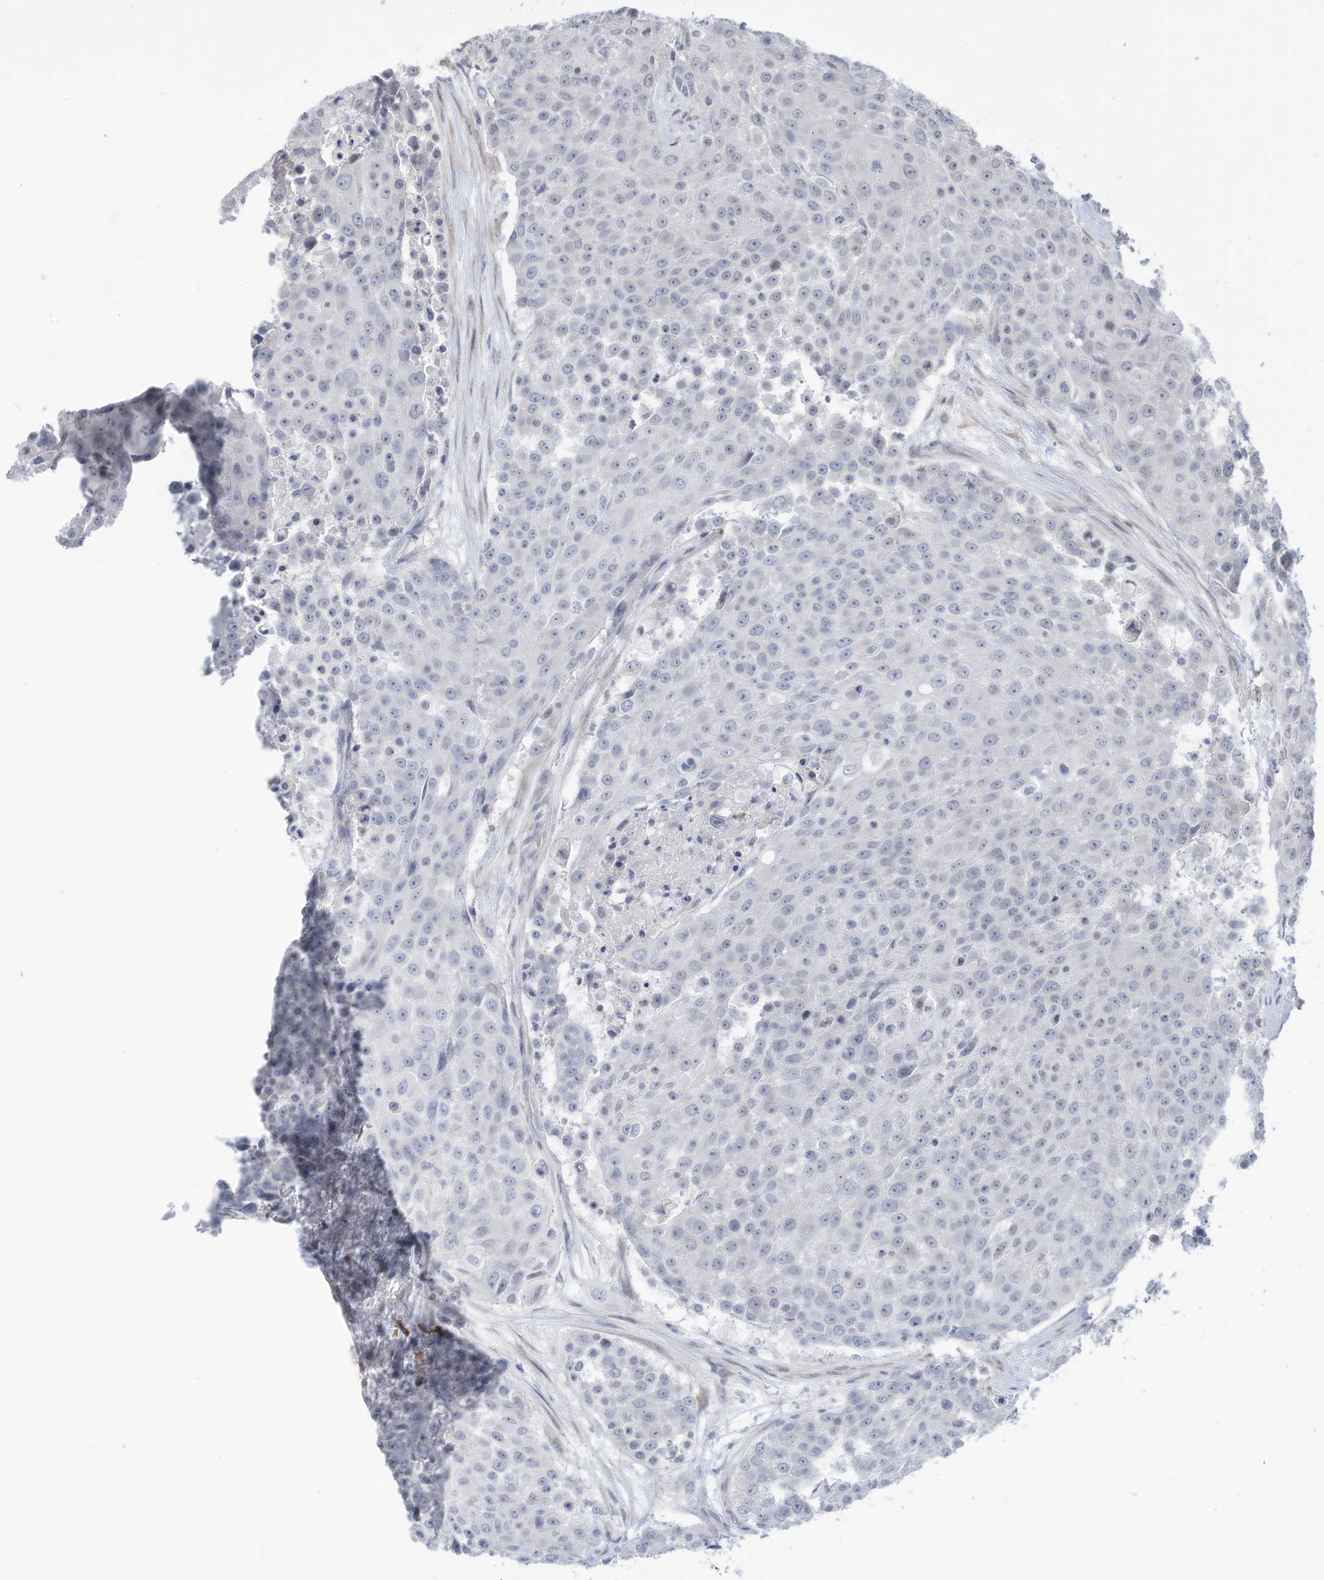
{"staining": {"intensity": "negative", "quantity": "none", "location": "none"}, "tissue": "urothelial cancer", "cell_type": "Tumor cells", "image_type": "cancer", "snomed": [{"axis": "morphology", "description": "Urothelial carcinoma, High grade"}, {"axis": "topography", "description": "Urinary bladder"}], "caption": "There is no significant staining in tumor cells of urothelial cancer. The staining is performed using DAB brown chromogen with nuclei counter-stained in using hematoxylin.", "gene": "ZNF292", "patient": {"sex": "female", "age": 63}}